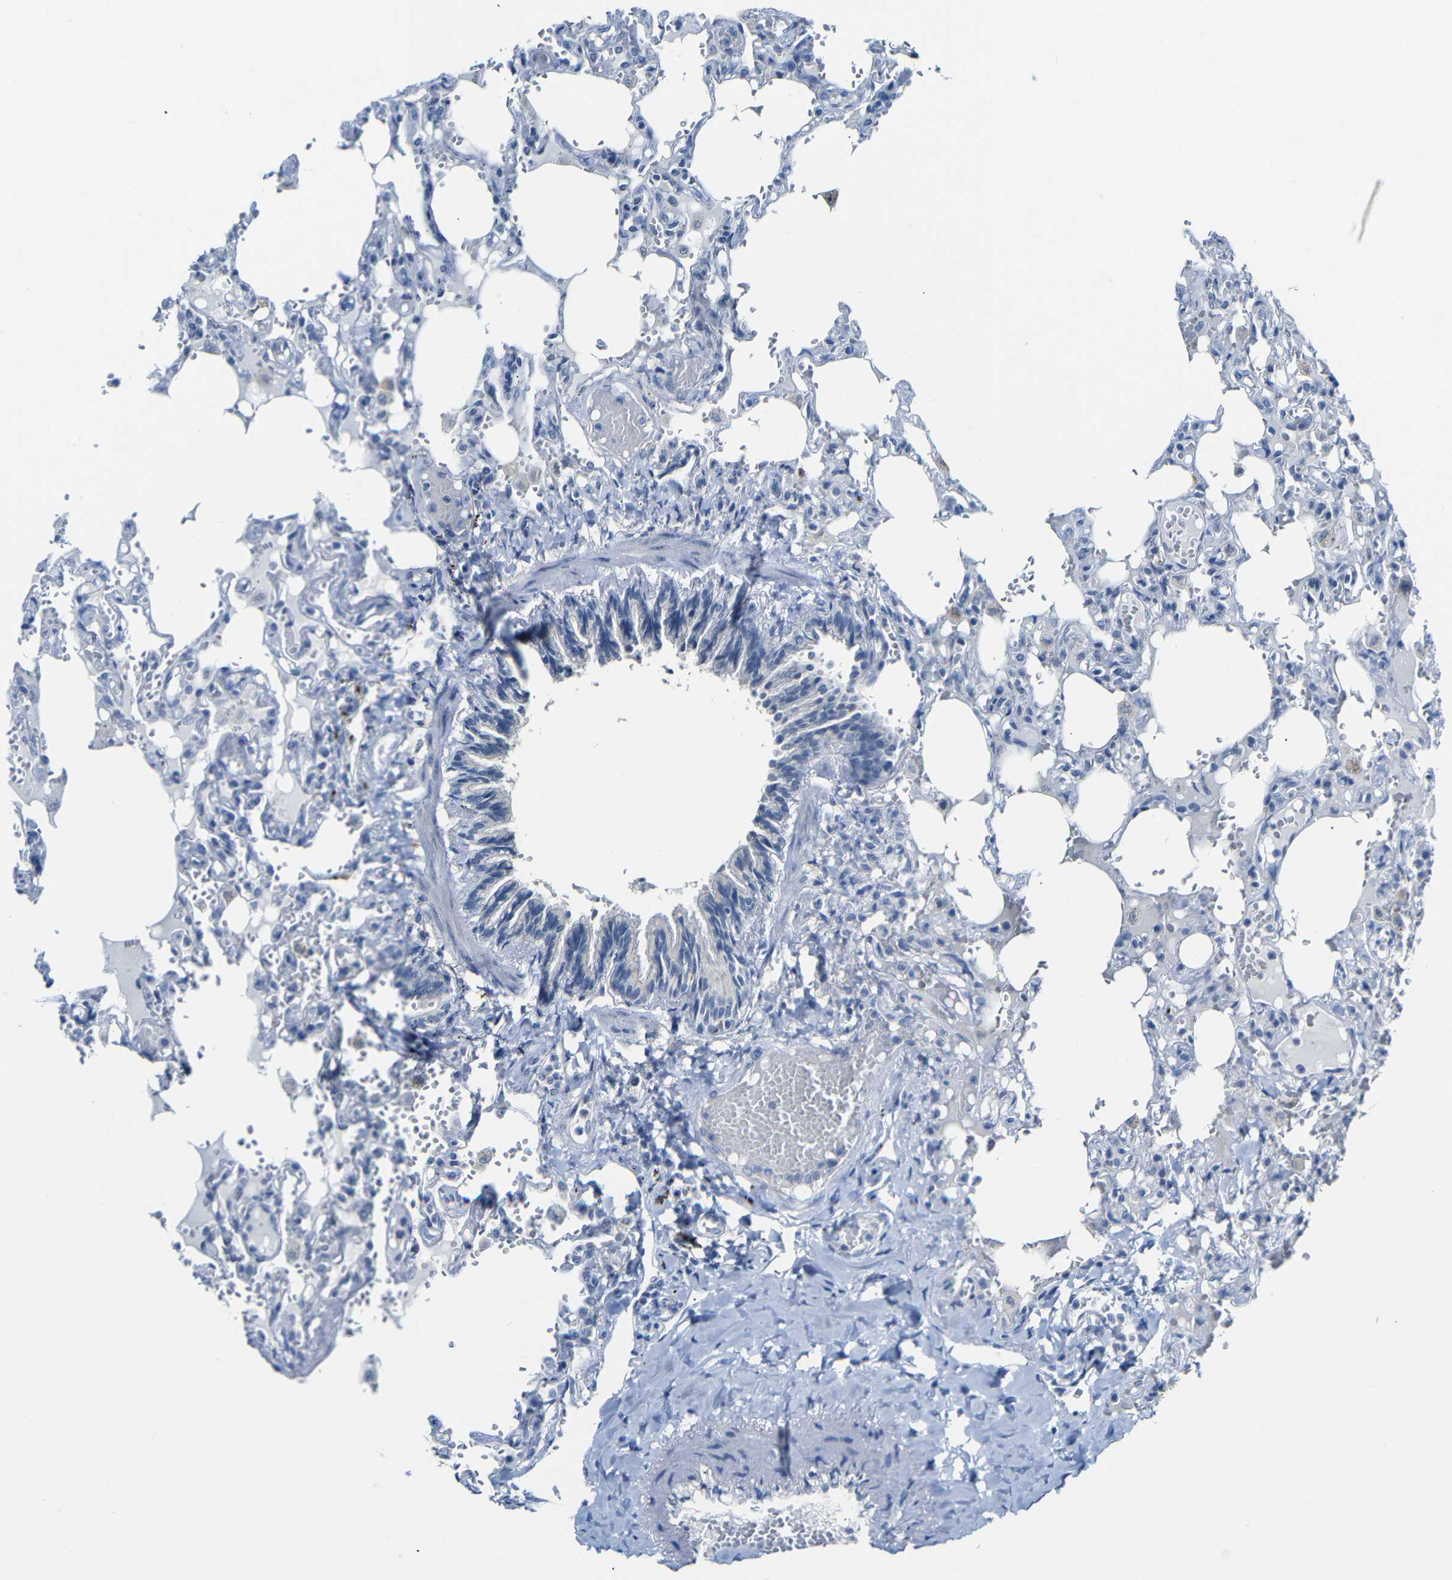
{"staining": {"intensity": "negative", "quantity": "none", "location": "none"}, "tissue": "lung", "cell_type": "Alveolar cells", "image_type": "normal", "snomed": [{"axis": "morphology", "description": "Normal tissue, NOS"}, {"axis": "topography", "description": "Lung"}], "caption": "DAB (3,3'-diaminobenzidine) immunohistochemical staining of unremarkable human lung exhibits no significant expression in alveolar cells.", "gene": "C15orf48", "patient": {"sex": "male", "age": 21}}